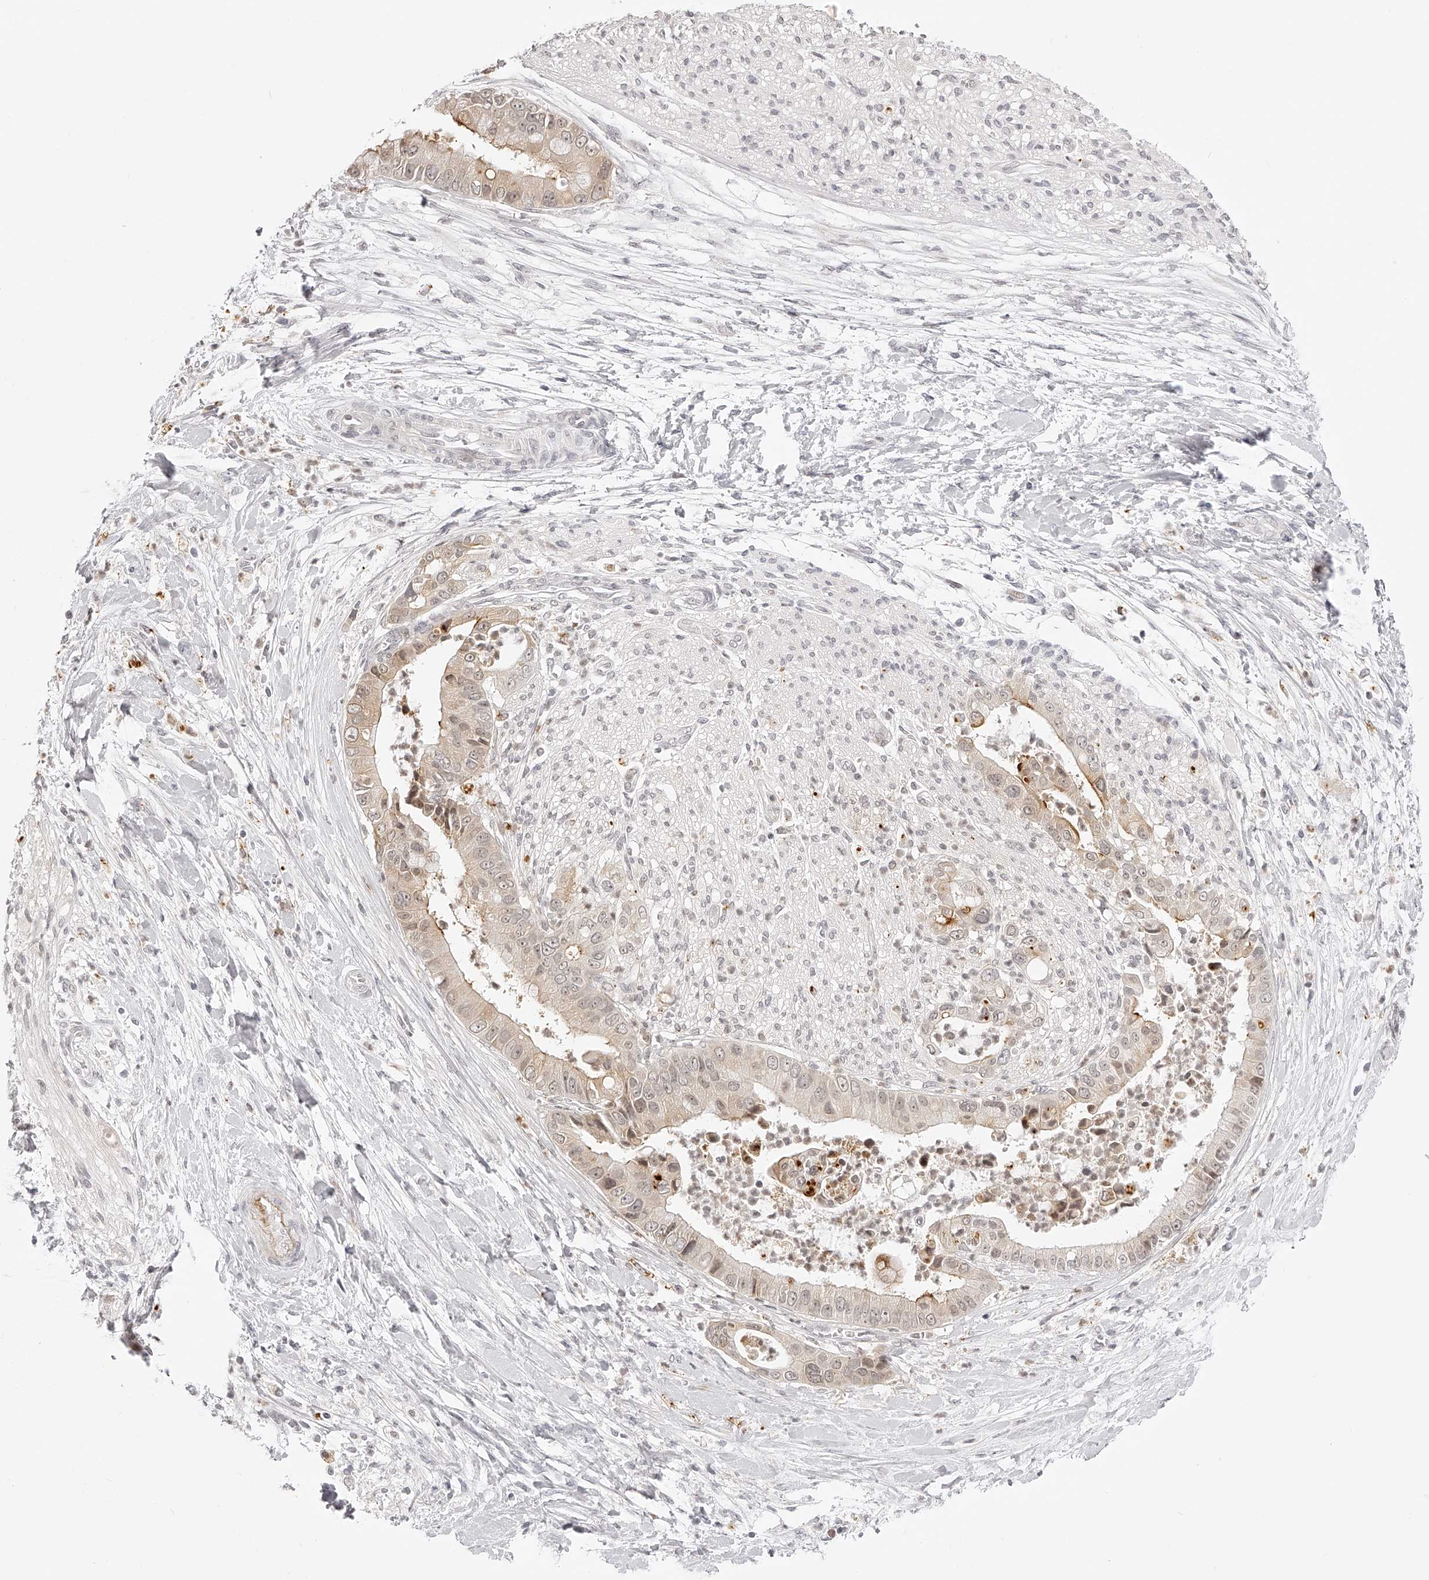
{"staining": {"intensity": "weak", "quantity": "25%-75%", "location": "cytoplasmic/membranous,nuclear"}, "tissue": "liver cancer", "cell_type": "Tumor cells", "image_type": "cancer", "snomed": [{"axis": "morphology", "description": "Cholangiocarcinoma"}, {"axis": "topography", "description": "Liver"}], "caption": "Liver cancer was stained to show a protein in brown. There is low levels of weak cytoplasmic/membranous and nuclear expression in approximately 25%-75% of tumor cells. Using DAB (brown) and hematoxylin (blue) stains, captured at high magnification using brightfield microscopy.", "gene": "PLEKHG1", "patient": {"sex": "female", "age": 54}}